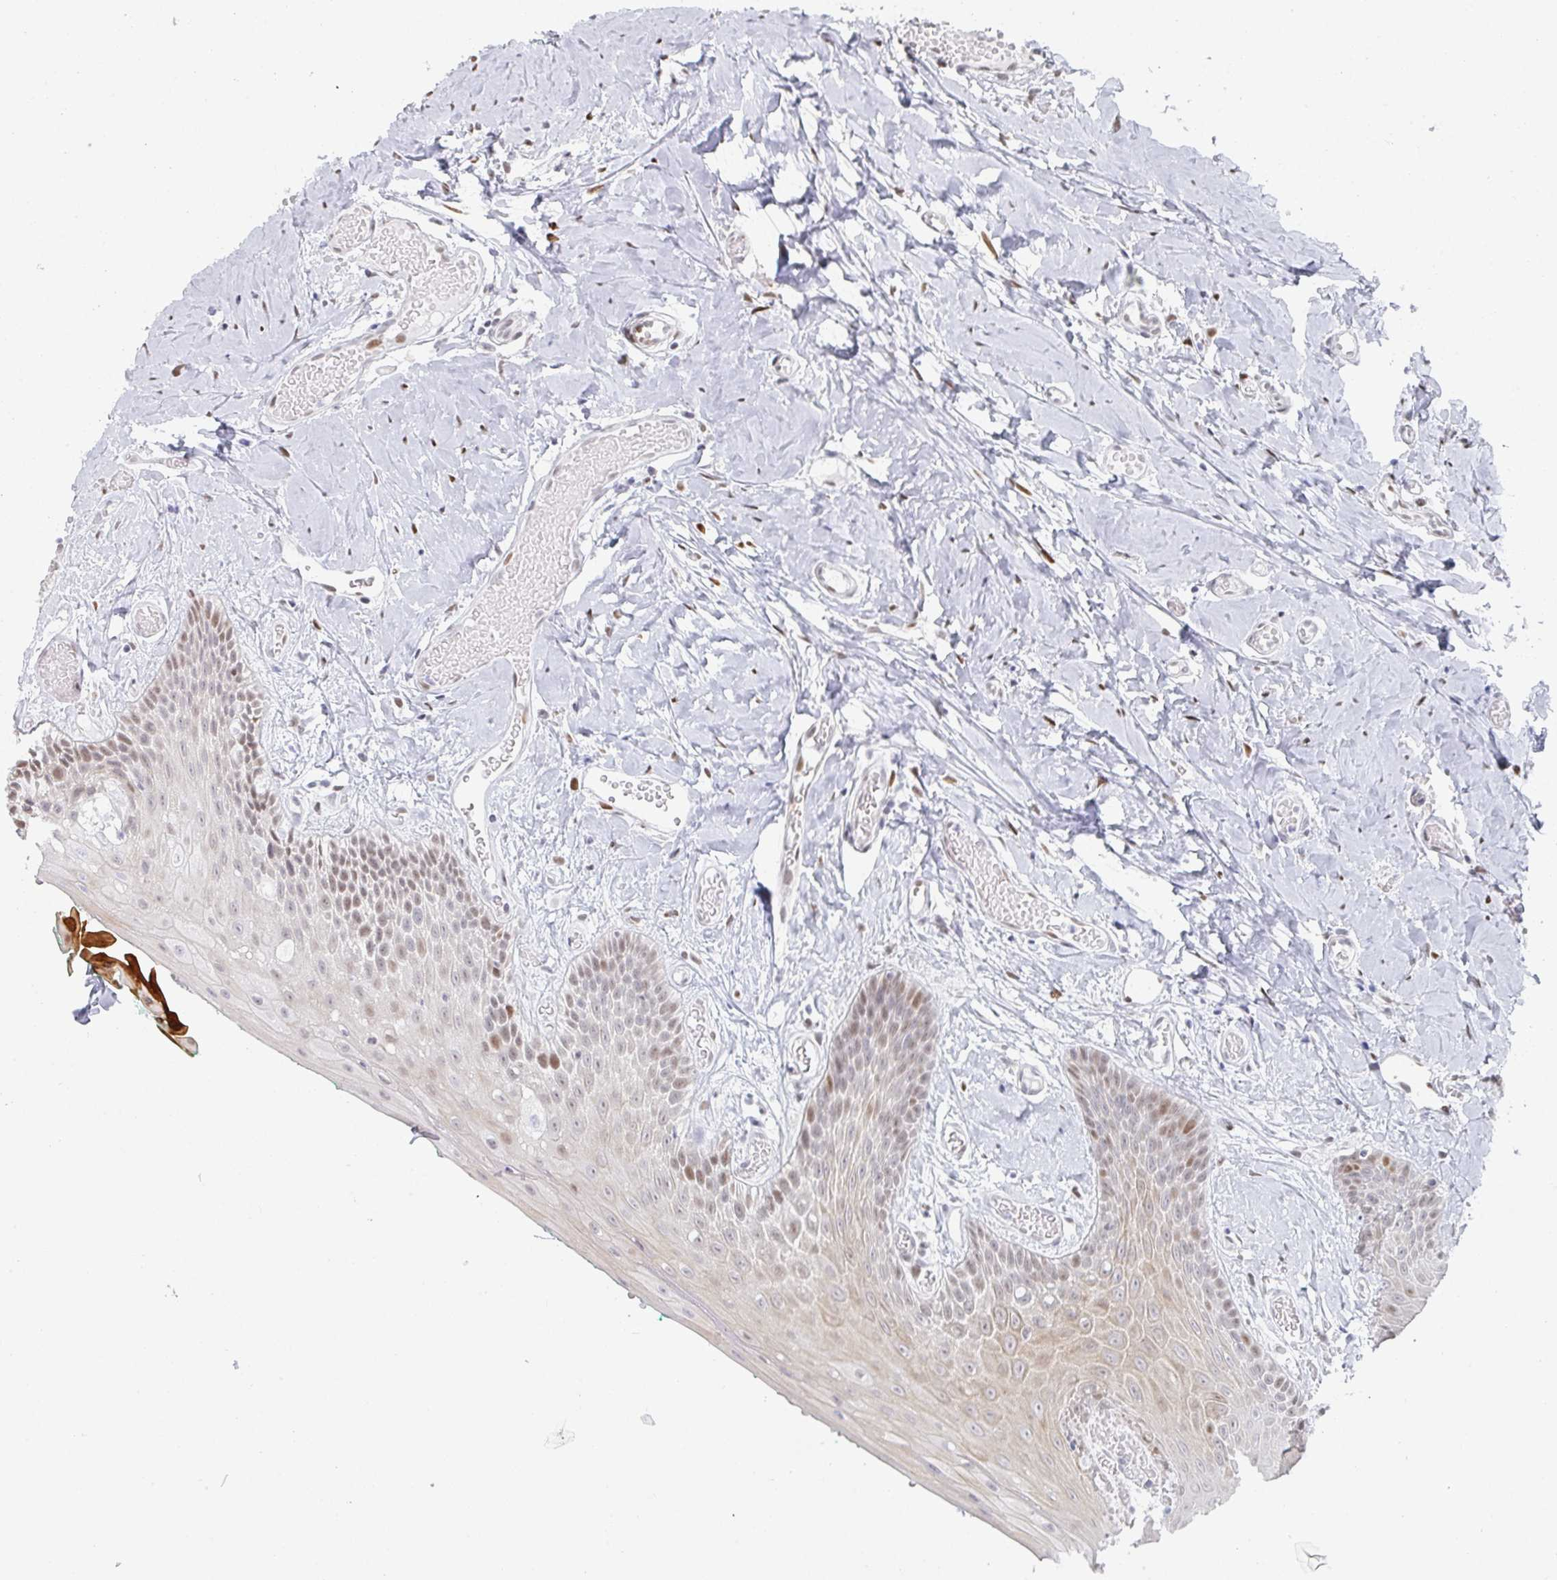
{"staining": {"intensity": "moderate", "quantity": "25%-75%", "location": "nuclear"}, "tissue": "oral mucosa", "cell_type": "Squamous epithelial cells", "image_type": "normal", "snomed": [{"axis": "morphology", "description": "Normal tissue, NOS"}, {"axis": "topography", "description": "Oral tissue"}, {"axis": "topography", "description": "Tounge, NOS"}], "caption": "Protein staining of unremarkable oral mucosa exhibits moderate nuclear staining in about 25%-75% of squamous epithelial cells. (Brightfield microscopy of DAB IHC at high magnification).", "gene": "POU2AF2", "patient": {"sex": "female", "age": 62}}